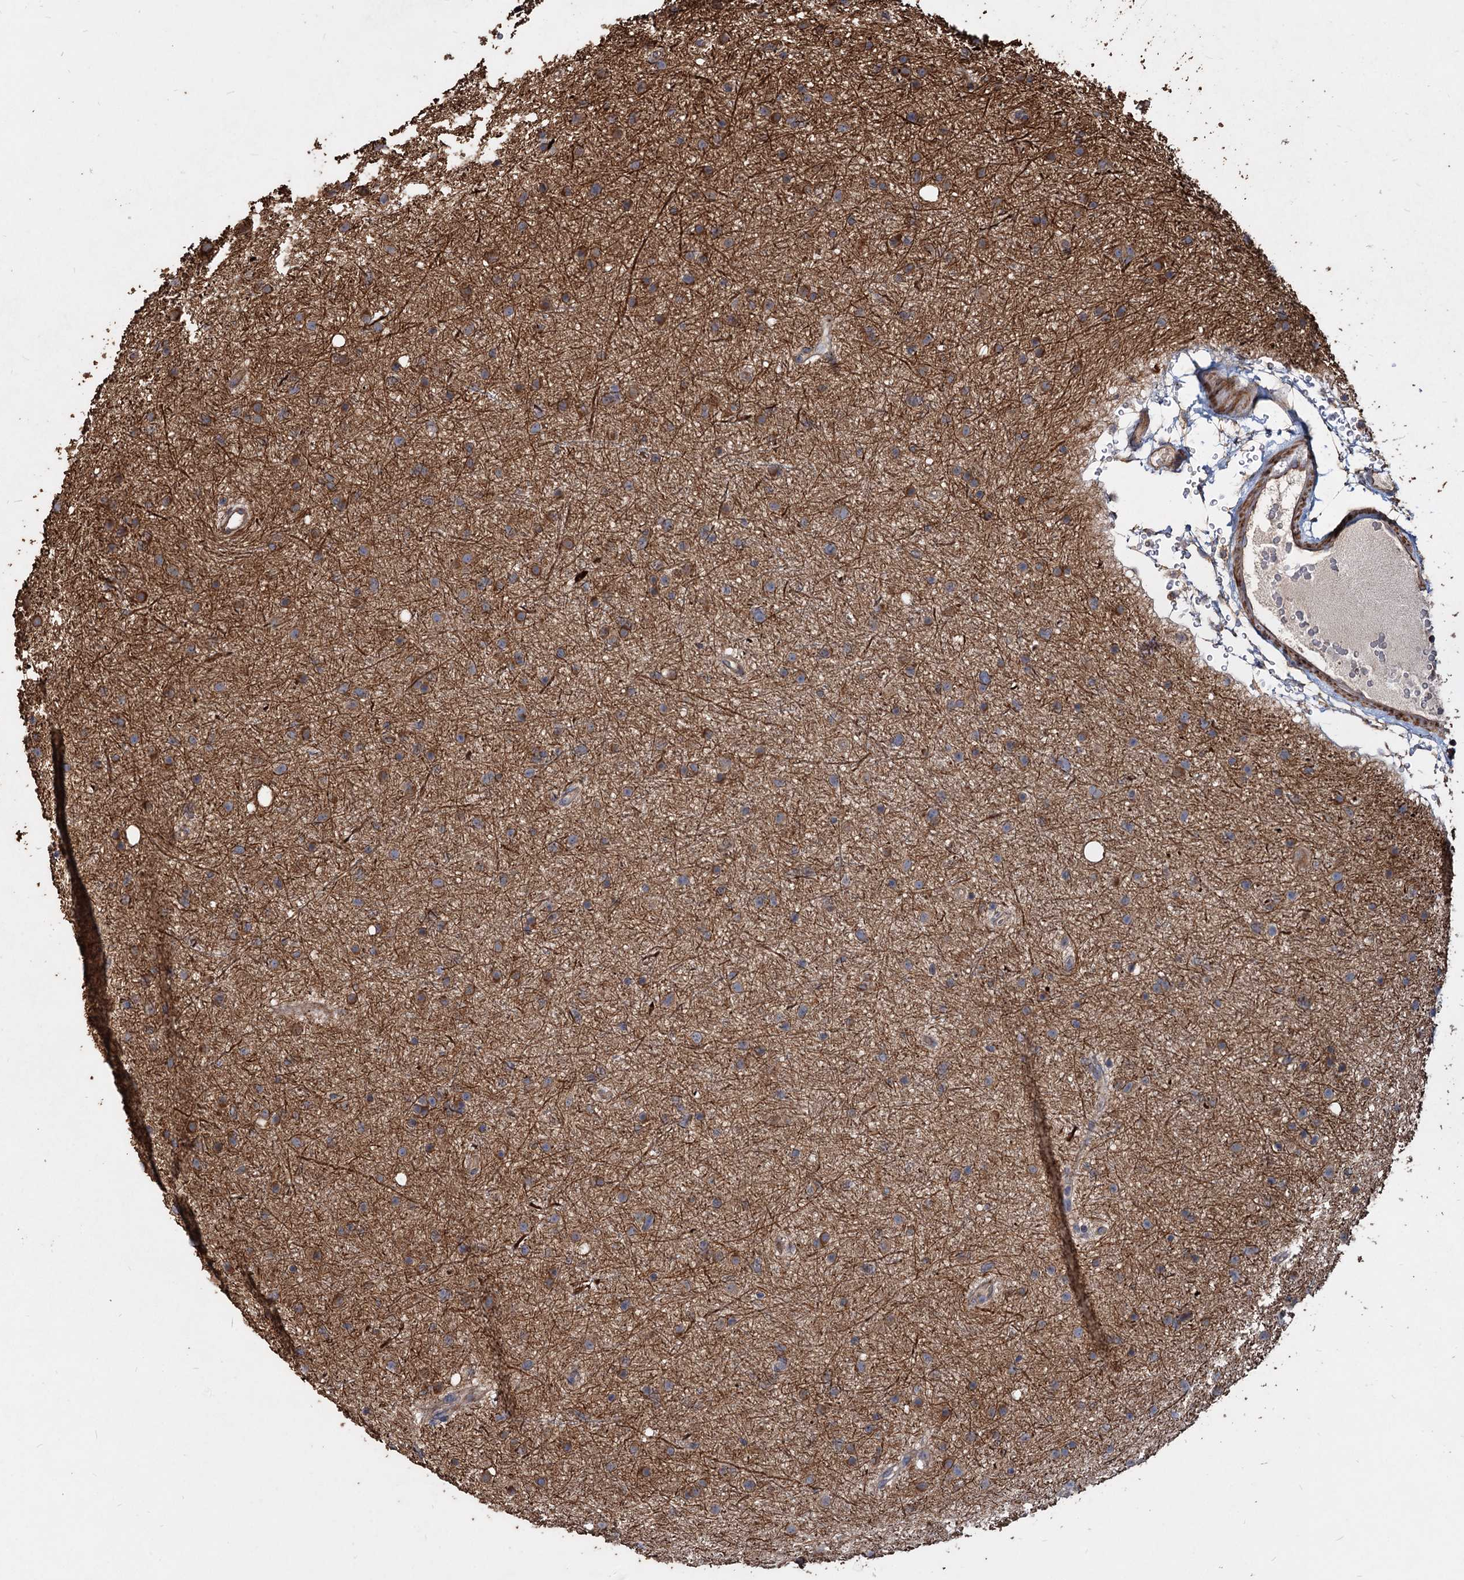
{"staining": {"intensity": "moderate", "quantity": ">75%", "location": "cytoplasmic/membranous"}, "tissue": "glioma", "cell_type": "Tumor cells", "image_type": "cancer", "snomed": [{"axis": "morphology", "description": "Glioma, malignant, Low grade"}, {"axis": "topography", "description": "Cerebral cortex"}], "caption": "Immunohistochemical staining of human glioma demonstrates medium levels of moderate cytoplasmic/membranous positivity in approximately >75% of tumor cells.", "gene": "DEPDC4", "patient": {"sex": "female", "age": 39}}